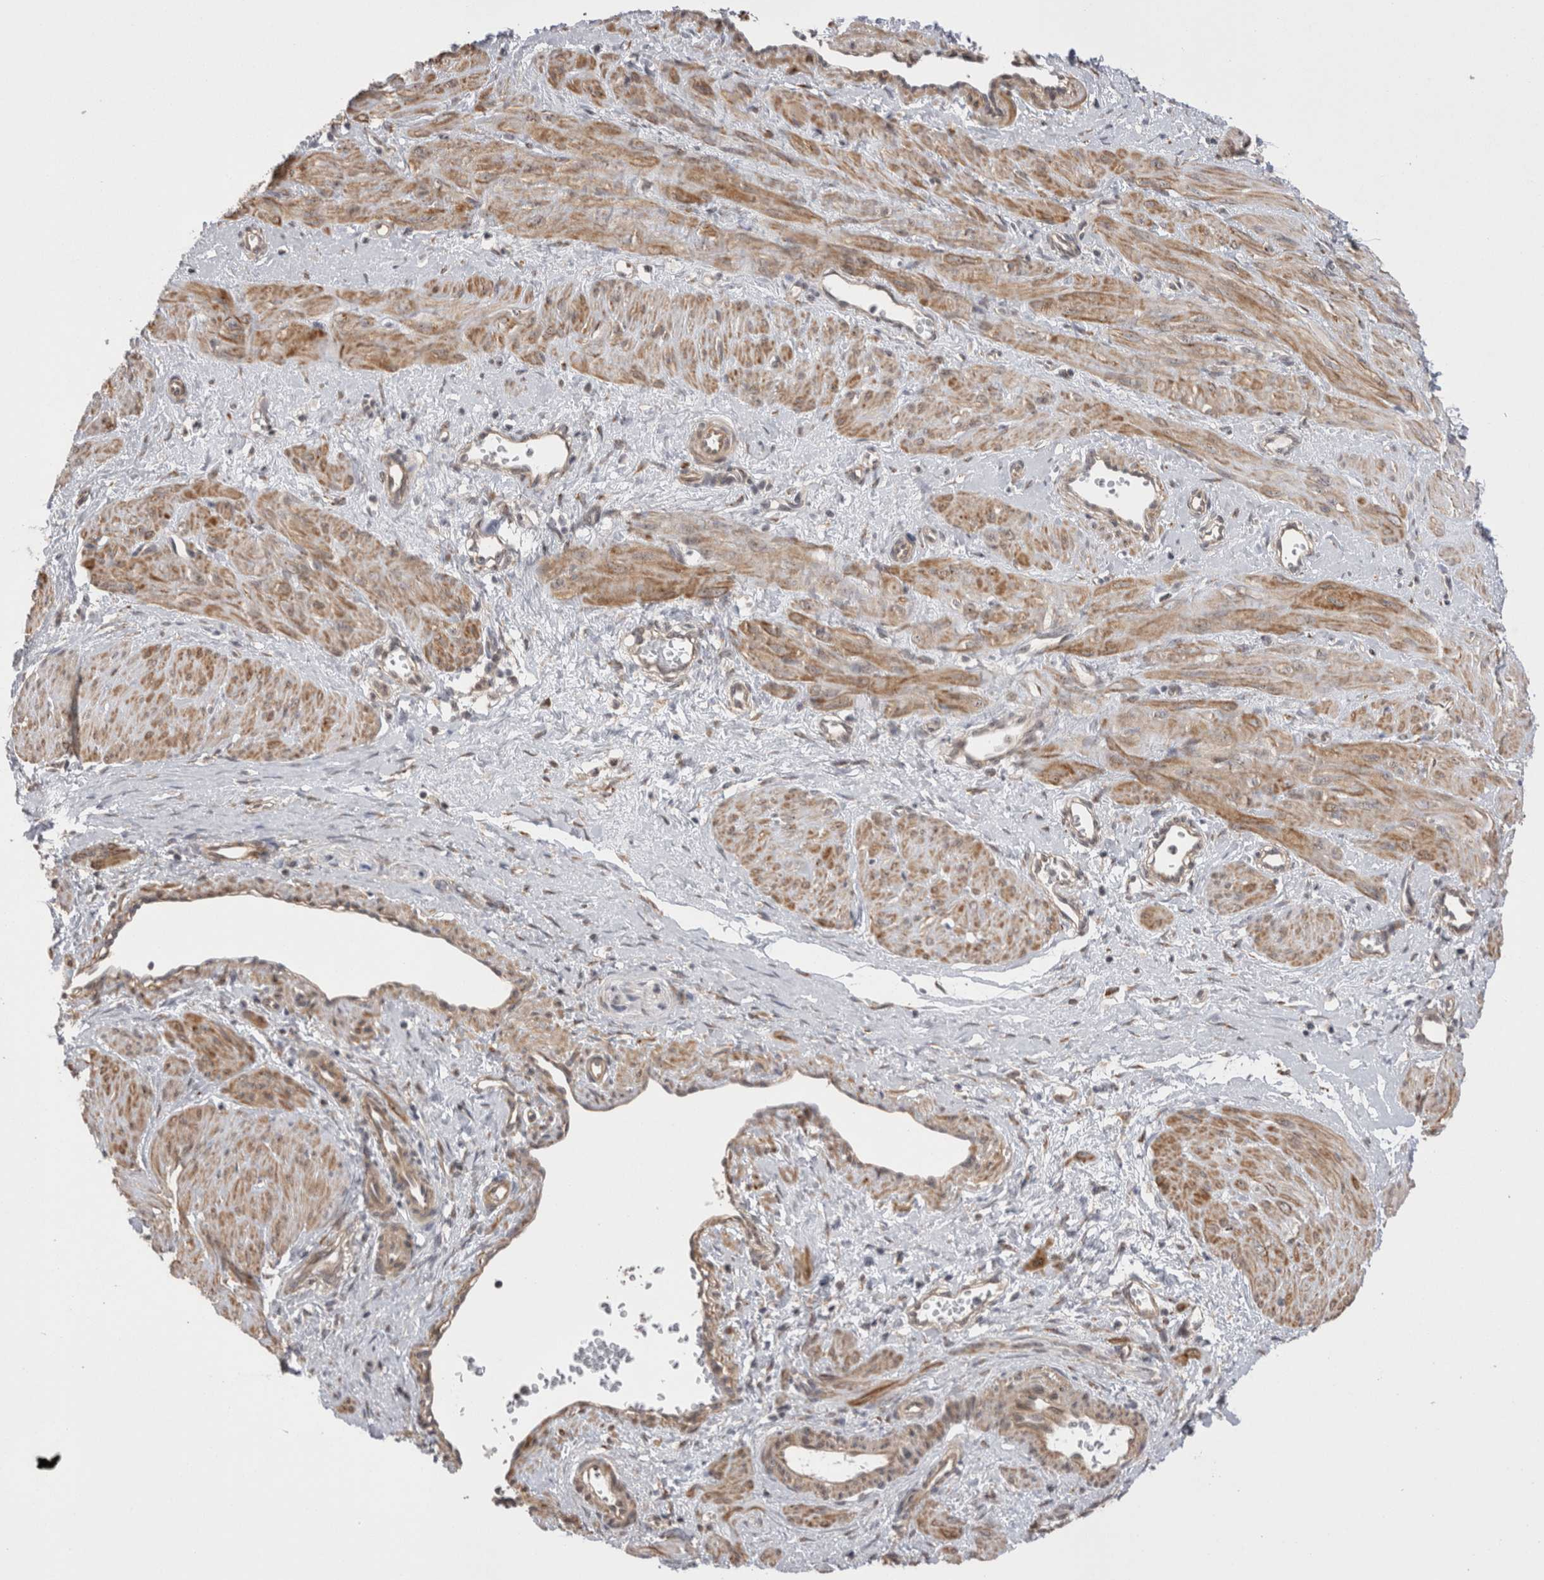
{"staining": {"intensity": "moderate", "quantity": ">75%", "location": "cytoplasmic/membranous,nuclear"}, "tissue": "smooth muscle", "cell_type": "Smooth muscle cells", "image_type": "normal", "snomed": [{"axis": "morphology", "description": "Normal tissue, NOS"}, {"axis": "topography", "description": "Endometrium"}], "caption": "Immunohistochemical staining of benign smooth muscle exhibits medium levels of moderate cytoplasmic/membranous,nuclear positivity in about >75% of smooth muscle cells.", "gene": "EXOSC4", "patient": {"sex": "female", "age": 33}}